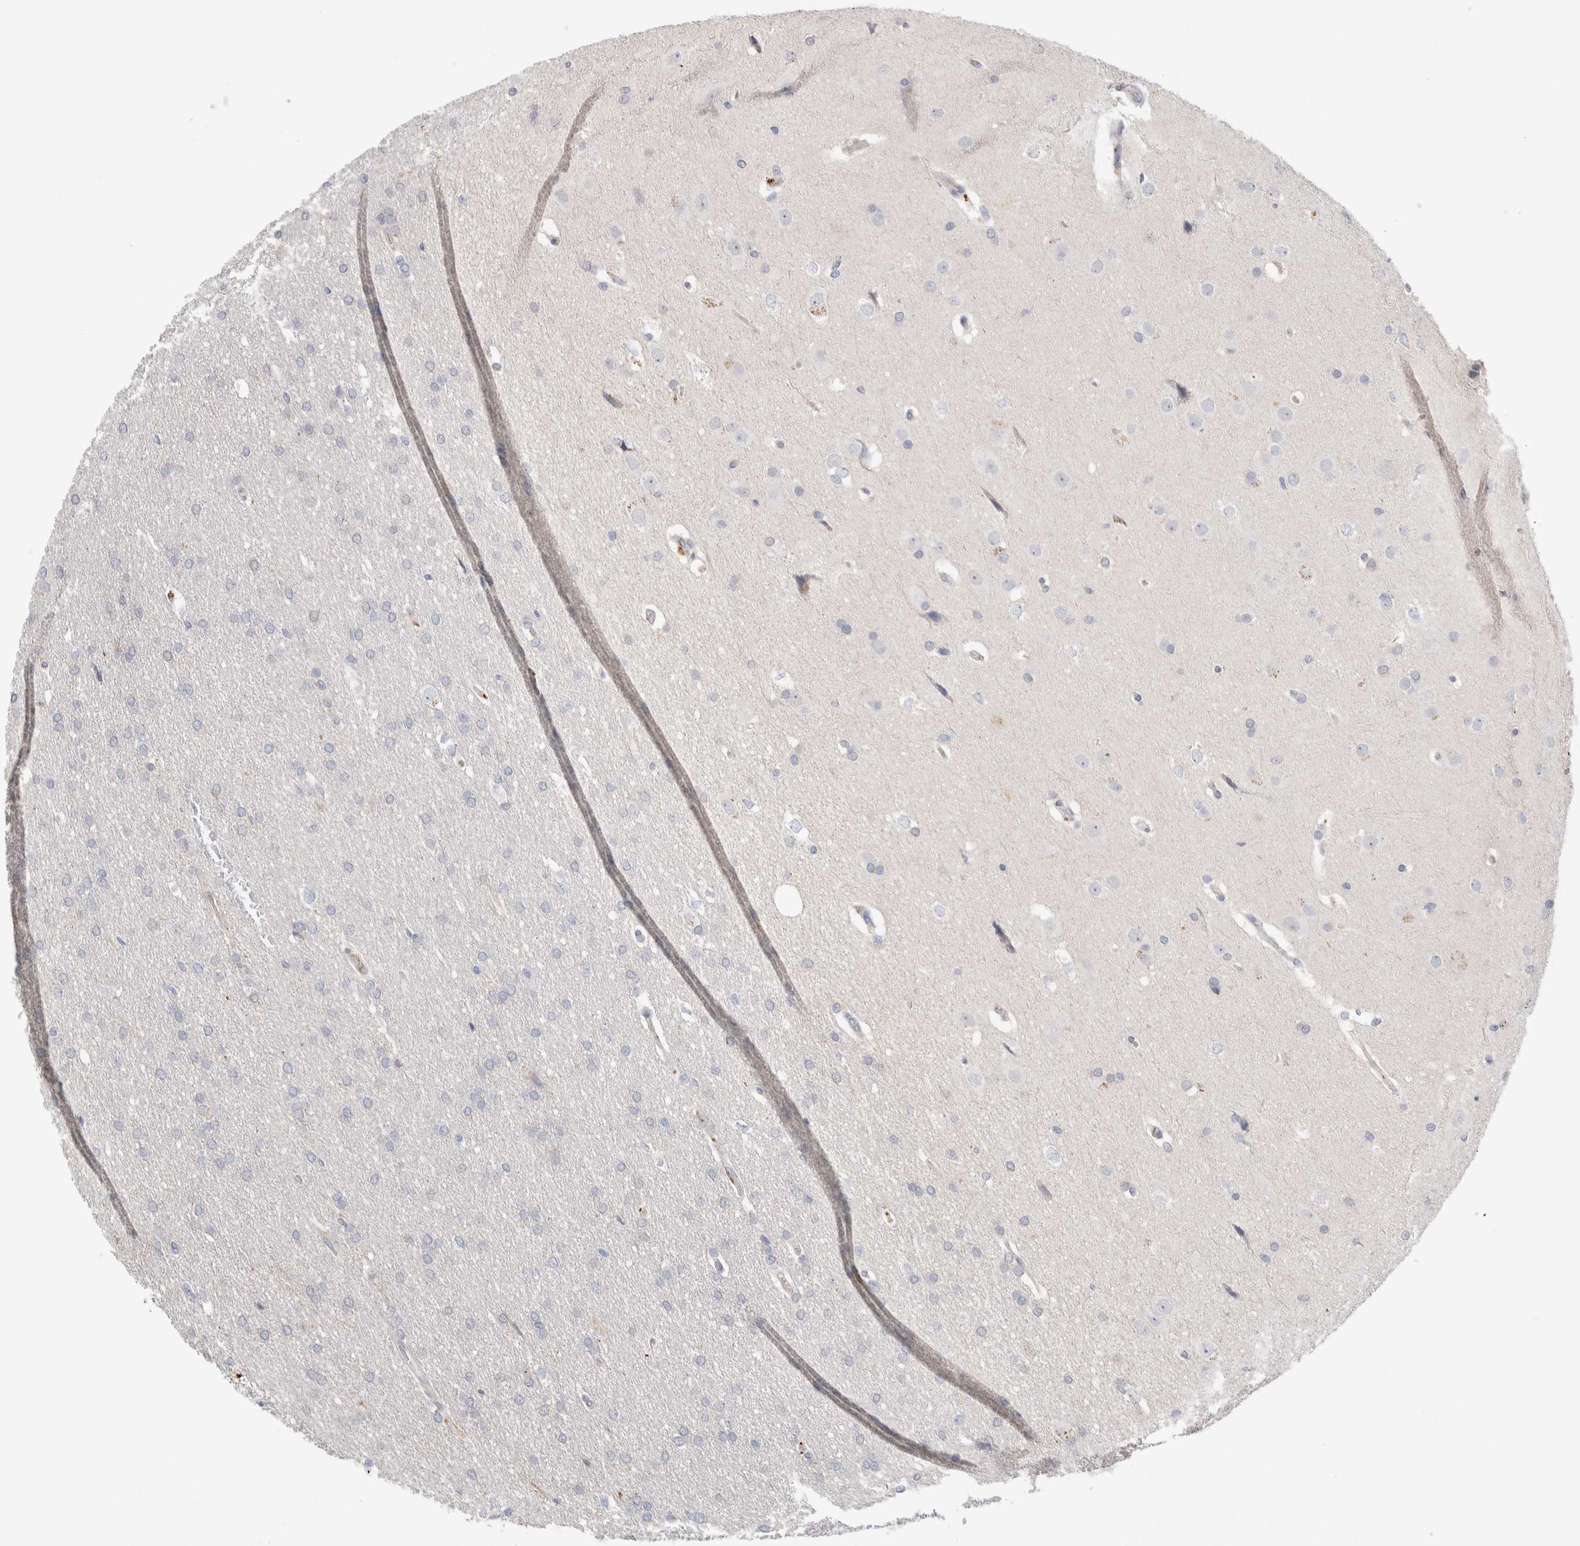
{"staining": {"intensity": "negative", "quantity": "none", "location": "none"}, "tissue": "glioma", "cell_type": "Tumor cells", "image_type": "cancer", "snomed": [{"axis": "morphology", "description": "Glioma, malignant, Low grade"}, {"axis": "topography", "description": "Brain"}], "caption": "The image demonstrates no staining of tumor cells in glioma. Nuclei are stained in blue.", "gene": "FFAR2", "patient": {"sex": "female", "age": 37}}